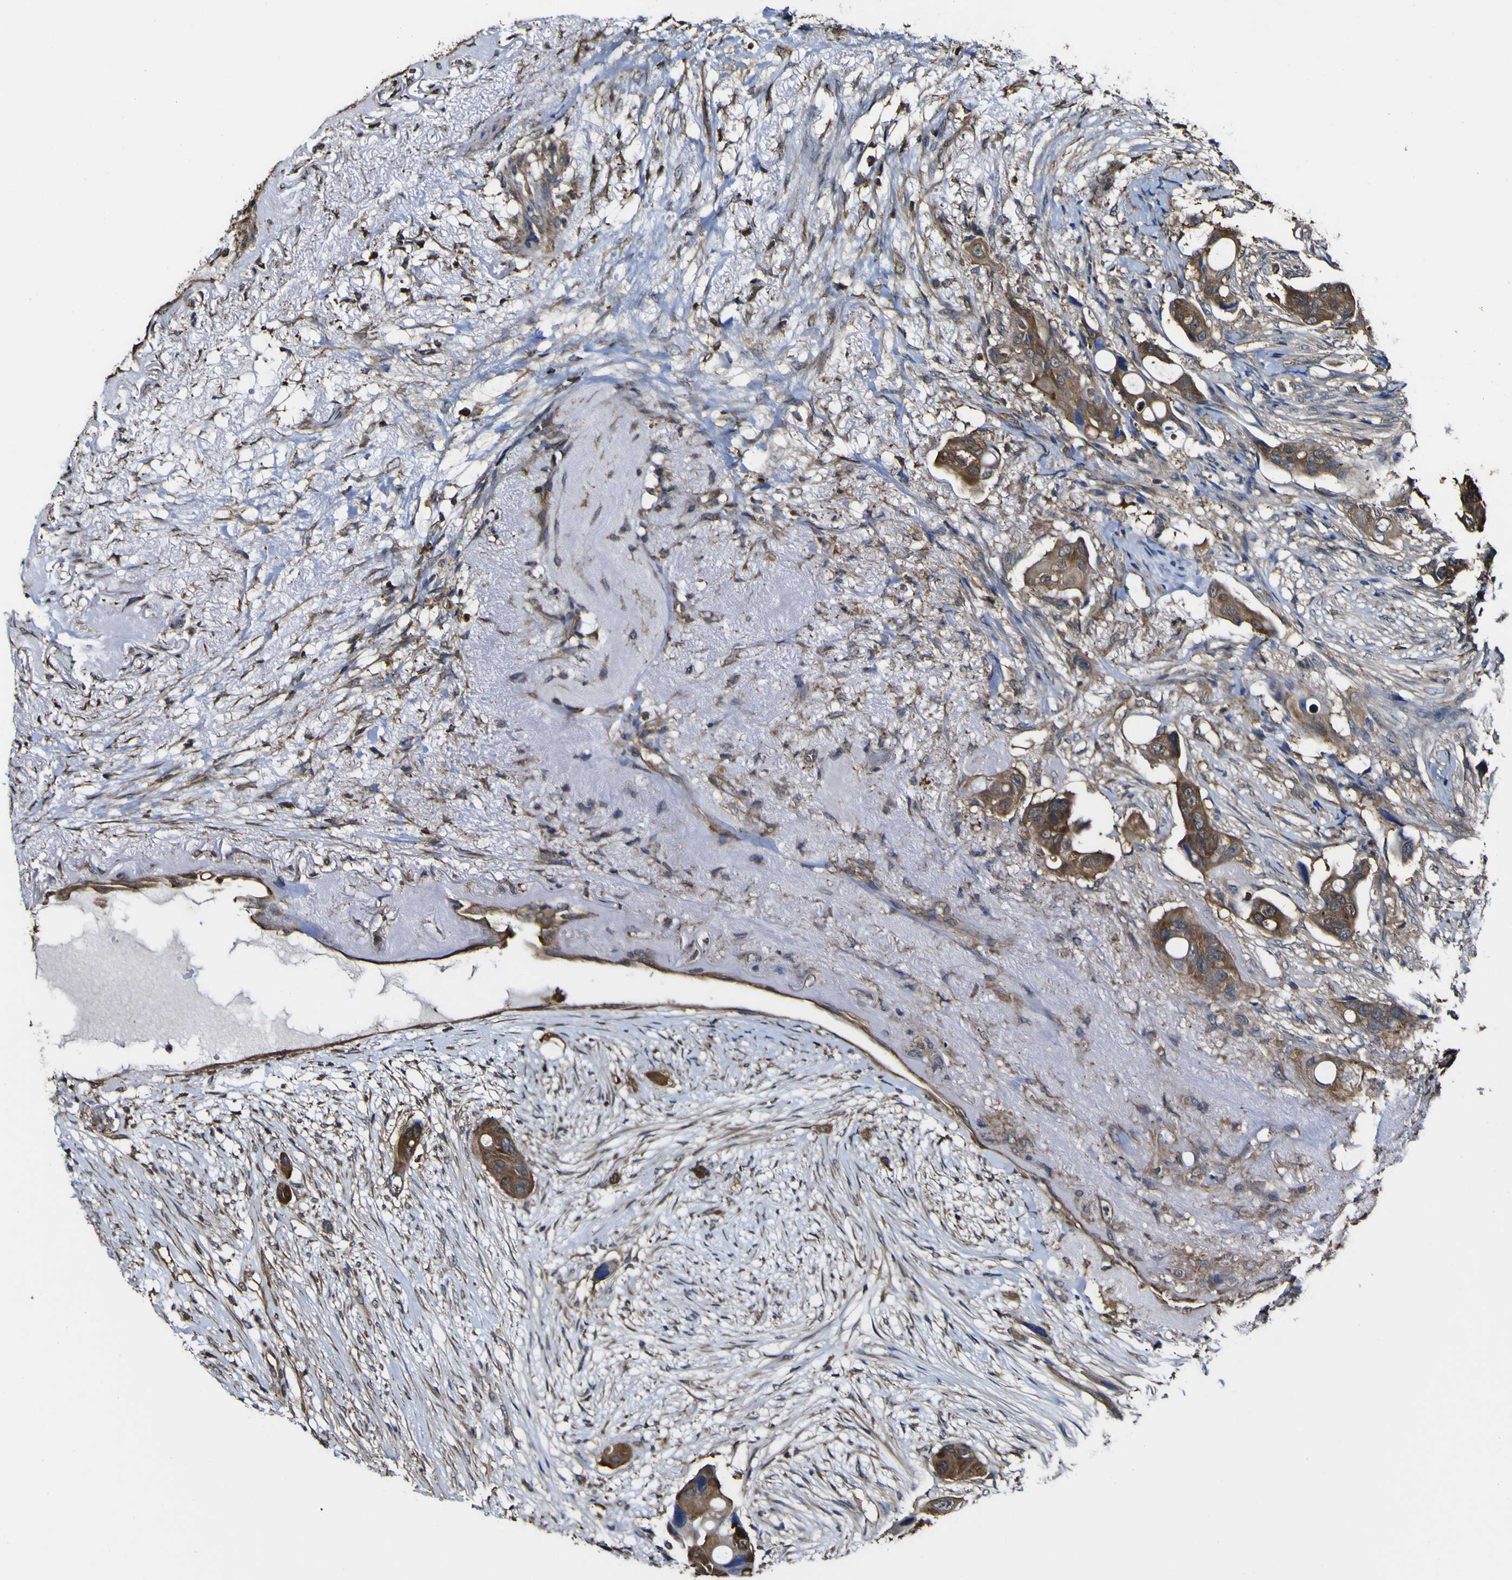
{"staining": {"intensity": "moderate", "quantity": ">75%", "location": "cytoplasmic/membranous"}, "tissue": "colorectal cancer", "cell_type": "Tumor cells", "image_type": "cancer", "snomed": [{"axis": "morphology", "description": "Adenocarcinoma, NOS"}, {"axis": "topography", "description": "Colon"}], "caption": "Immunohistochemistry photomicrograph of neoplastic tissue: human colorectal cancer stained using immunohistochemistry displays medium levels of moderate protein expression localized specifically in the cytoplasmic/membranous of tumor cells, appearing as a cytoplasmic/membranous brown color.", "gene": "PTPRR", "patient": {"sex": "female", "age": 57}}